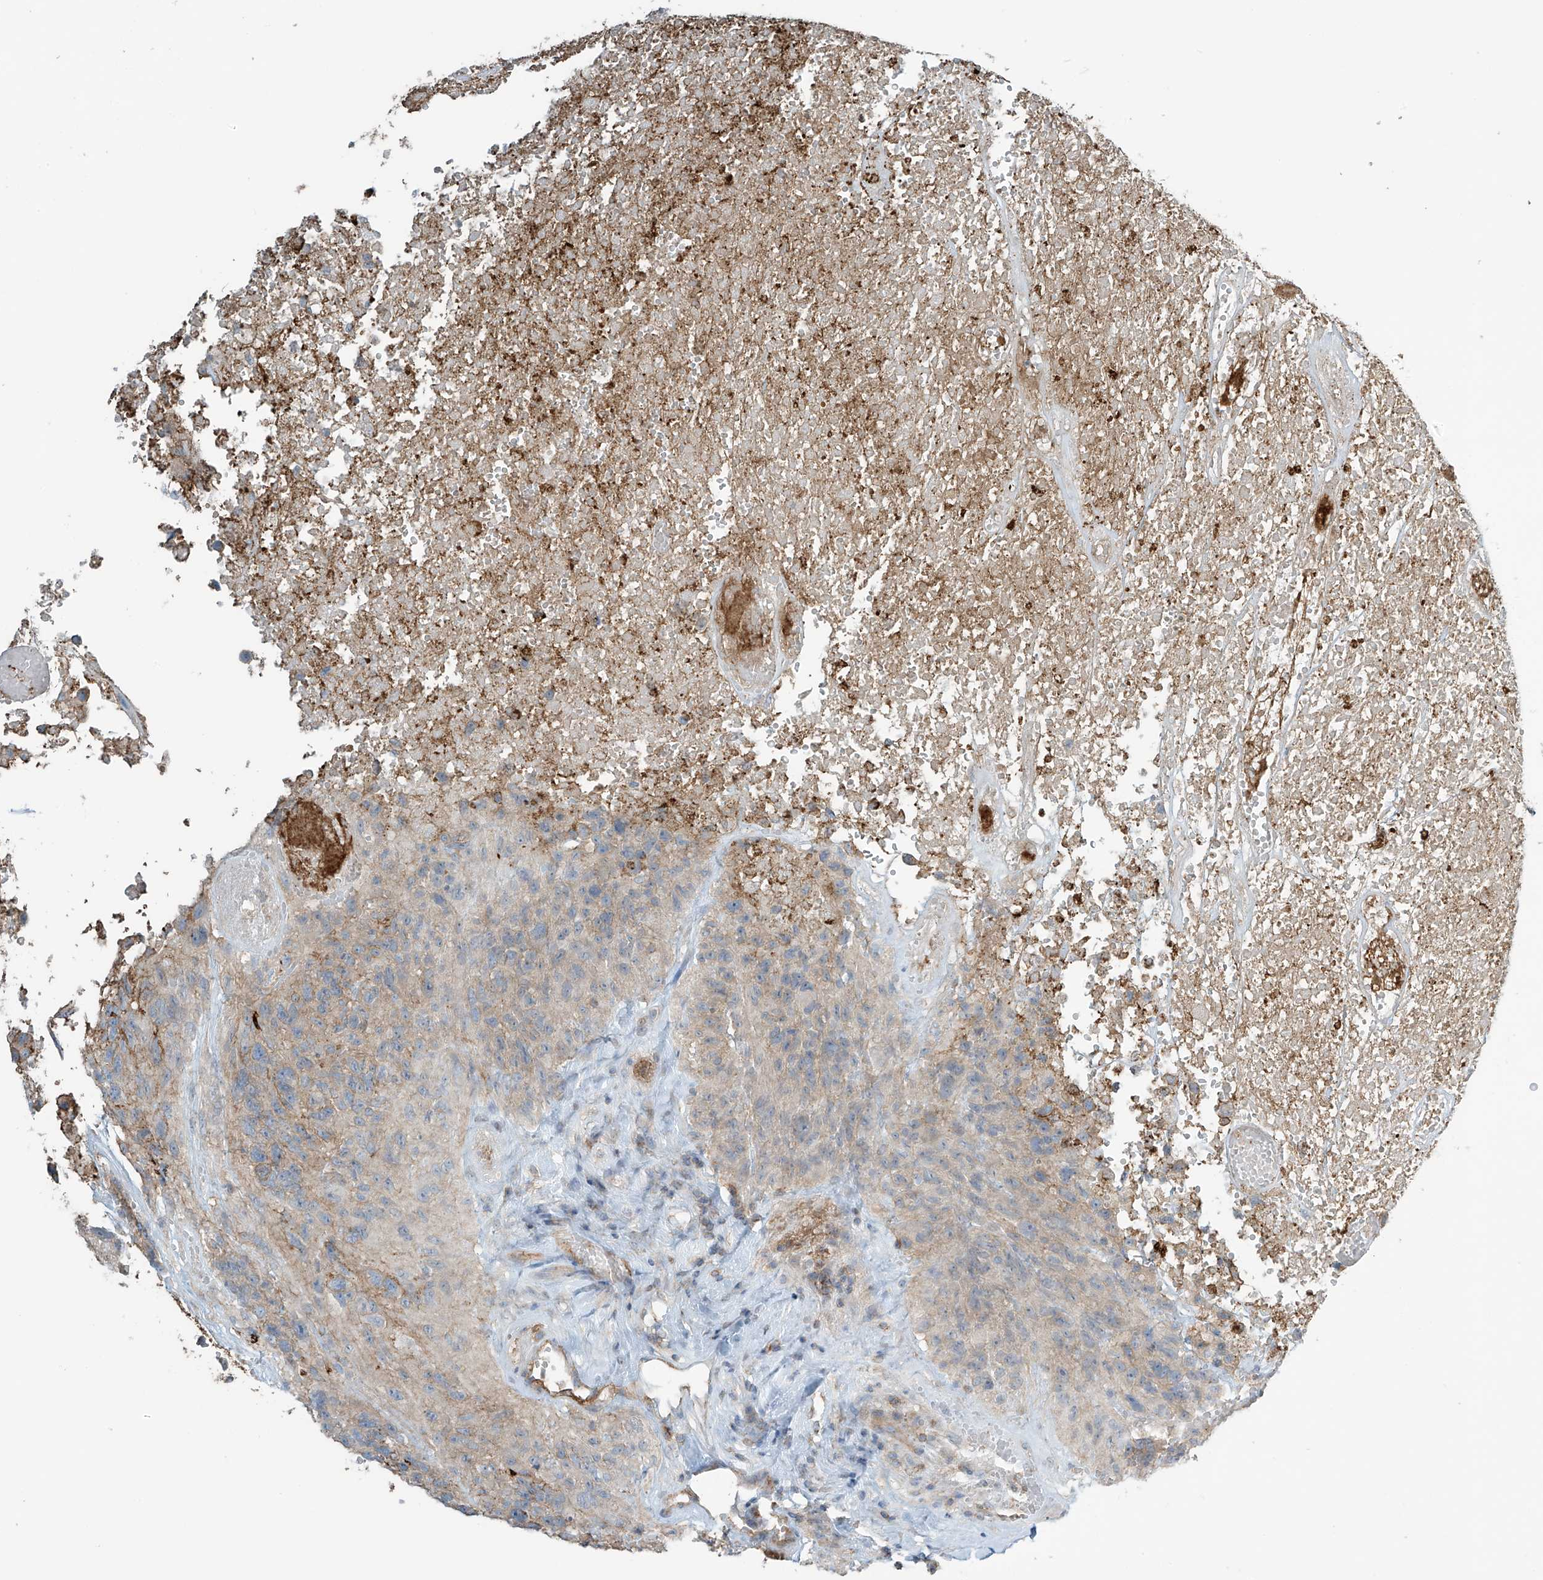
{"staining": {"intensity": "negative", "quantity": "none", "location": "none"}, "tissue": "glioma", "cell_type": "Tumor cells", "image_type": "cancer", "snomed": [{"axis": "morphology", "description": "Glioma, malignant, High grade"}, {"axis": "topography", "description": "Brain"}], "caption": "This is a image of immunohistochemistry (IHC) staining of high-grade glioma (malignant), which shows no positivity in tumor cells.", "gene": "SLC9A2", "patient": {"sex": "male", "age": 69}}